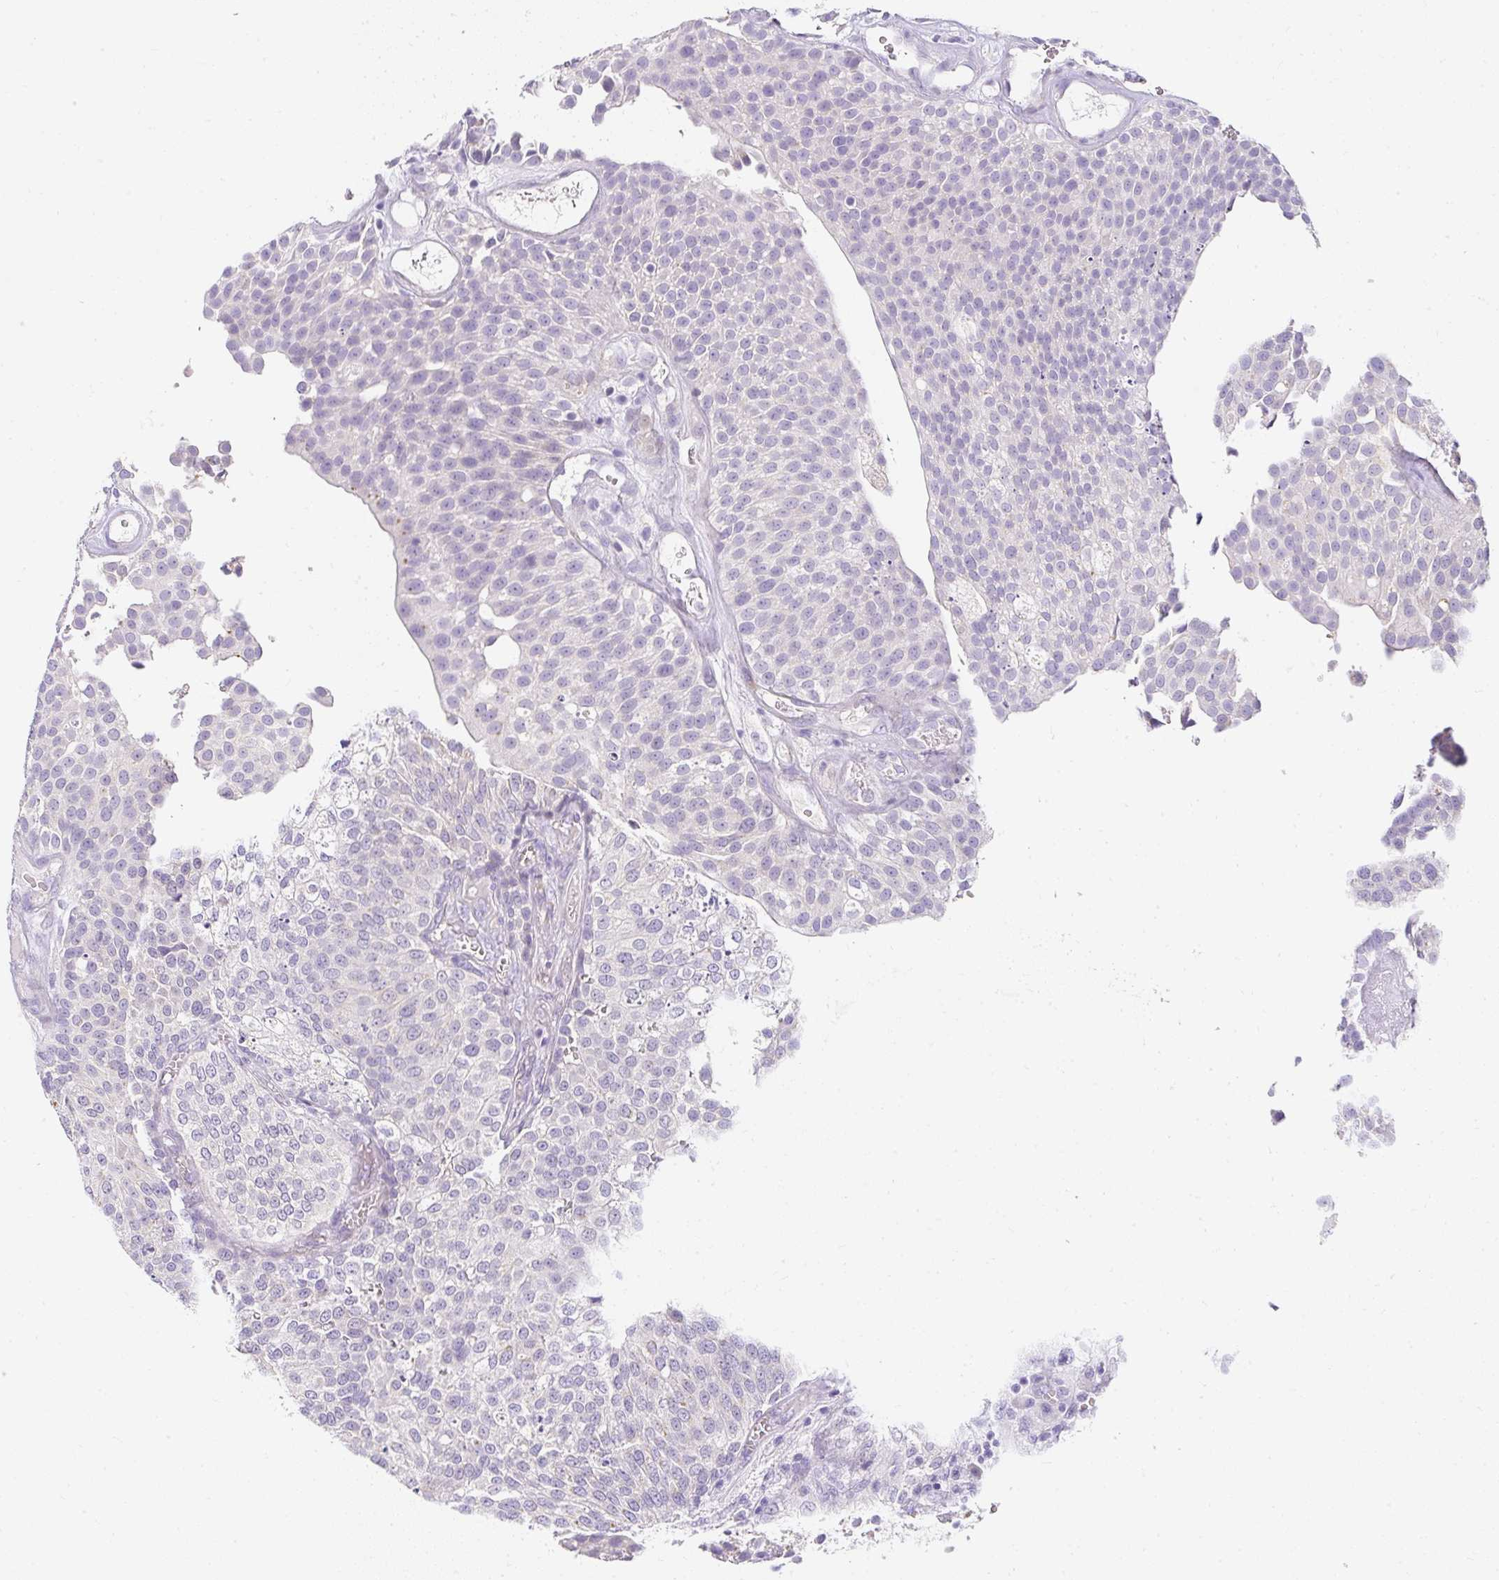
{"staining": {"intensity": "weak", "quantity": "<25%", "location": "cytoplasmic/membranous"}, "tissue": "urothelial cancer", "cell_type": "Tumor cells", "image_type": "cancer", "snomed": [{"axis": "morphology", "description": "Urothelial carcinoma, Low grade"}, {"axis": "topography", "description": "Urinary bladder"}], "caption": "This is a photomicrograph of immunohistochemistry (IHC) staining of urothelial cancer, which shows no staining in tumor cells.", "gene": "DTX4", "patient": {"sex": "female", "age": 79}}